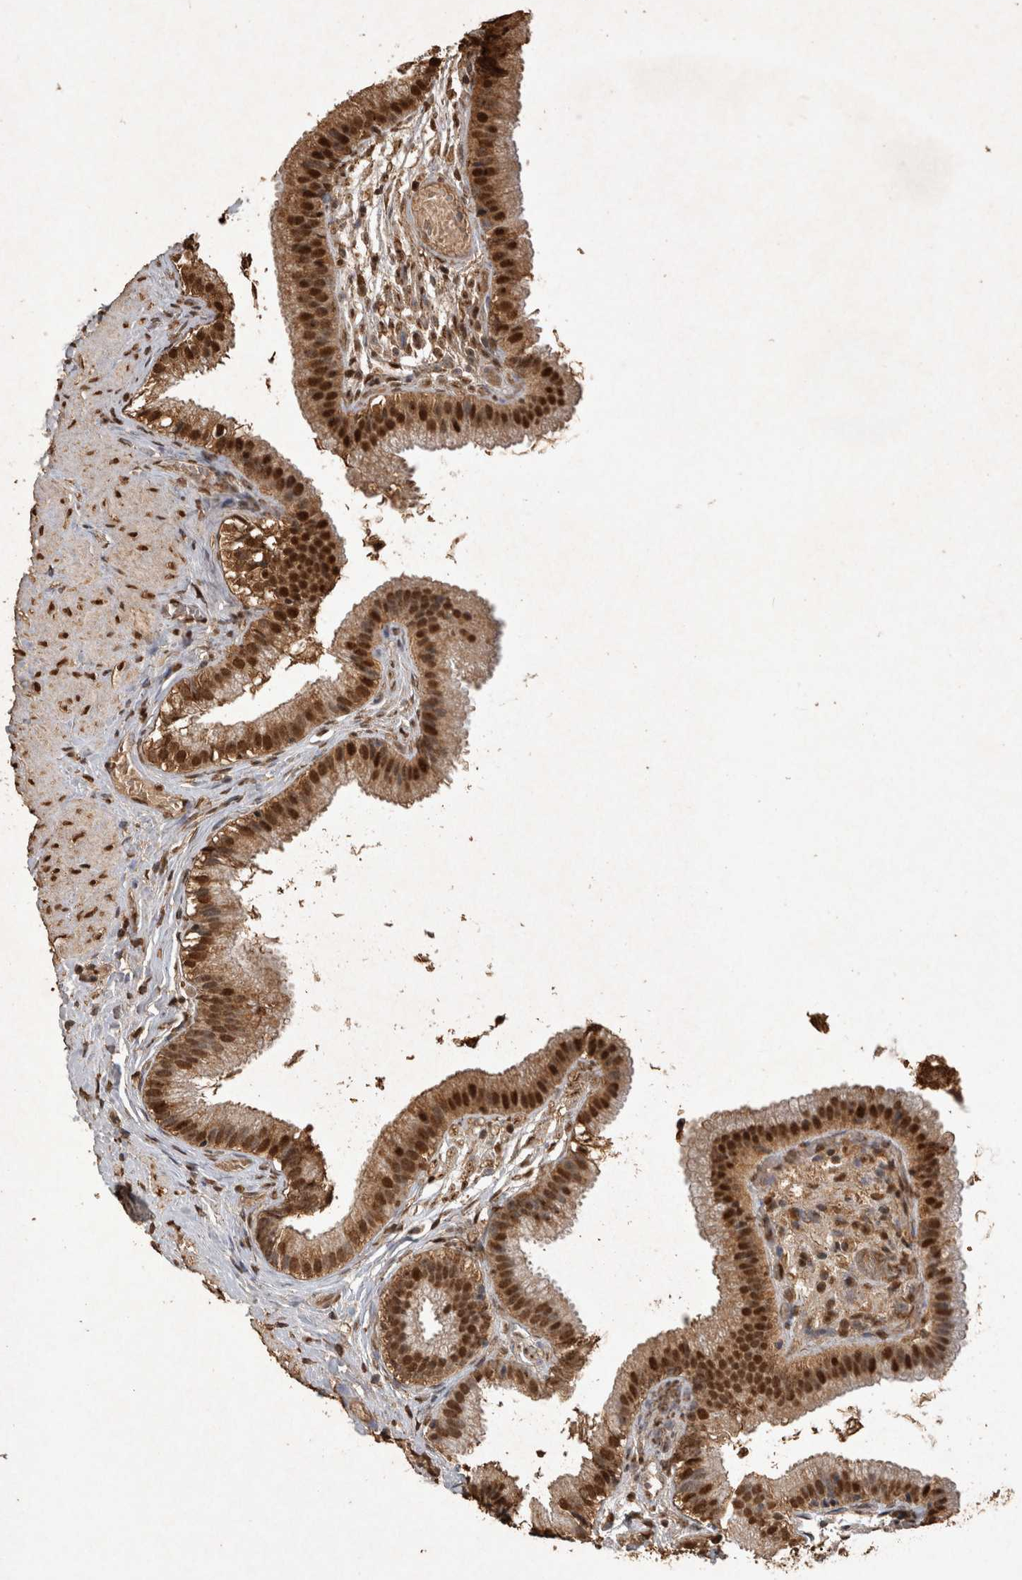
{"staining": {"intensity": "strong", "quantity": ">75%", "location": "cytoplasmic/membranous,nuclear"}, "tissue": "gallbladder", "cell_type": "Glandular cells", "image_type": "normal", "snomed": [{"axis": "morphology", "description": "Normal tissue, NOS"}, {"axis": "topography", "description": "Gallbladder"}], "caption": "About >75% of glandular cells in normal gallbladder reveal strong cytoplasmic/membranous,nuclear protein expression as visualized by brown immunohistochemical staining.", "gene": "OAS2", "patient": {"sex": "female", "age": 26}}